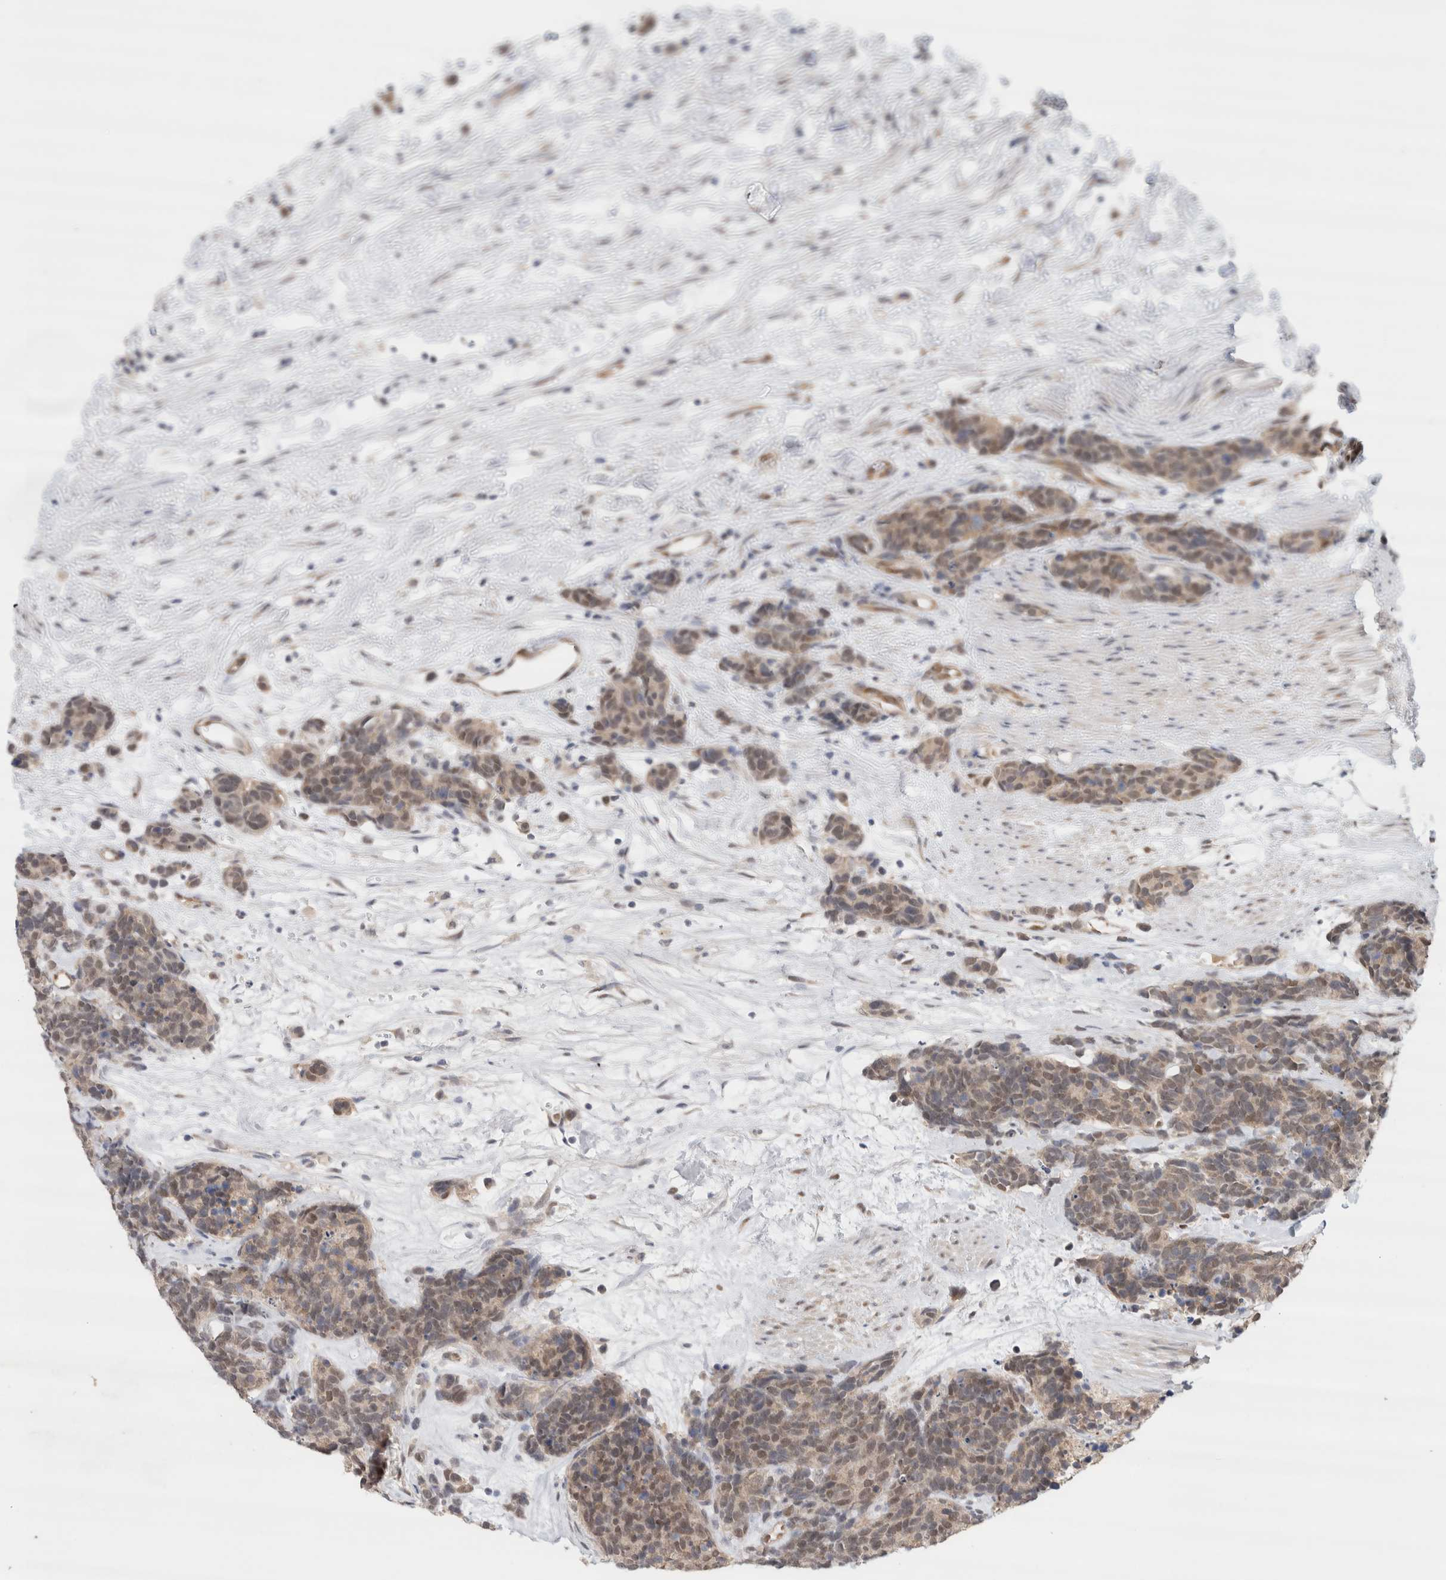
{"staining": {"intensity": "weak", "quantity": ">75%", "location": "cytoplasmic/membranous,nuclear"}, "tissue": "carcinoid", "cell_type": "Tumor cells", "image_type": "cancer", "snomed": [{"axis": "morphology", "description": "Carcinoma, NOS"}, {"axis": "morphology", "description": "Carcinoid, malignant, NOS"}, {"axis": "topography", "description": "Urinary bladder"}], "caption": "A histopathology image of human carcinoma stained for a protein reveals weak cytoplasmic/membranous and nuclear brown staining in tumor cells. Nuclei are stained in blue.", "gene": "EIF4G3", "patient": {"sex": "male", "age": 57}}